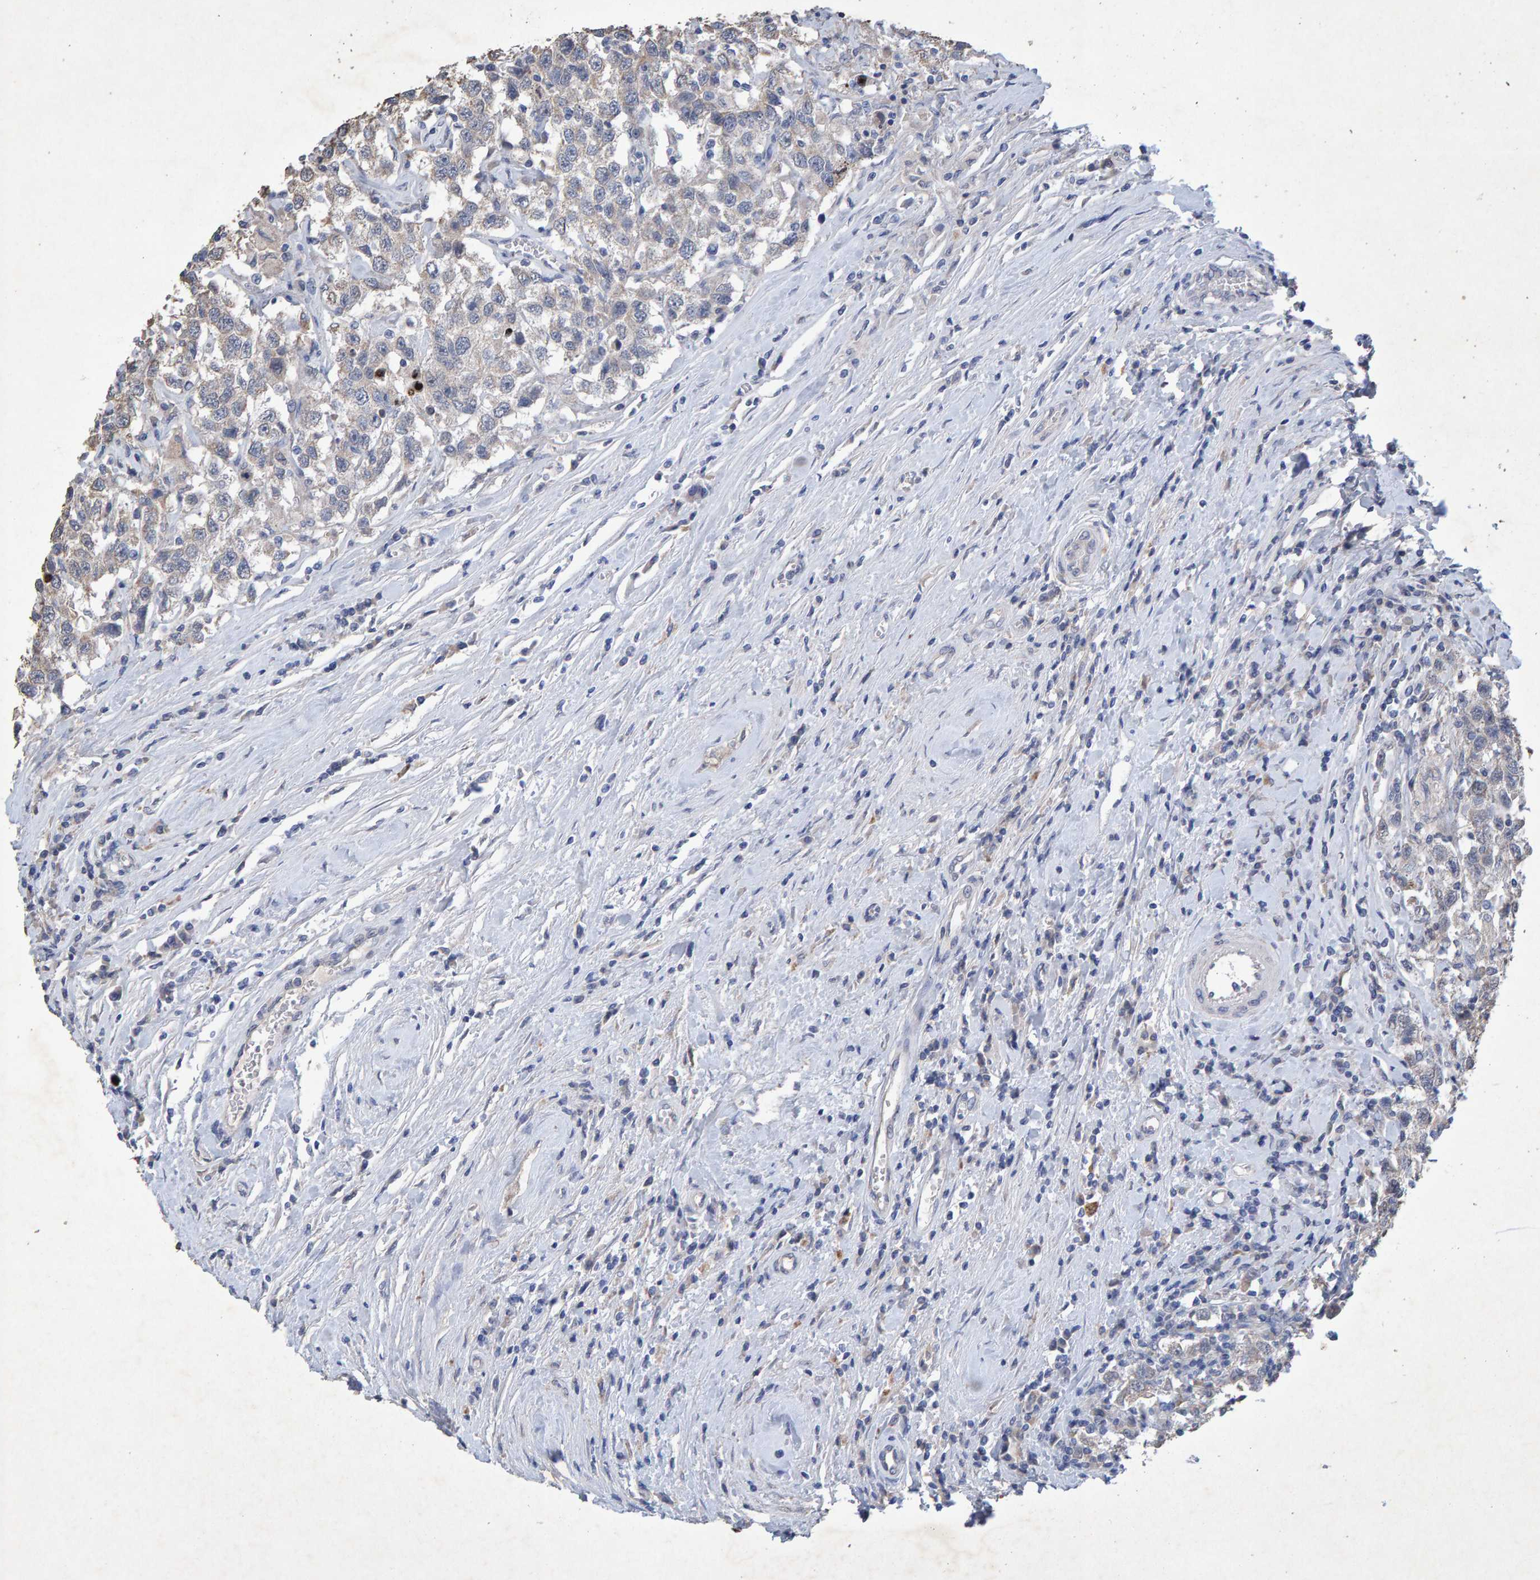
{"staining": {"intensity": "negative", "quantity": "none", "location": "none"}, "tissue": "testis cancer", "cell_type": "Tumor cells", "image_type": "cancer", "snomed": [{"axis": "morphology", "description": "Seminoma, NOS"}, {"axis": "topography", "description": "Testis"}], "caption": "Testis cancer (seminoma) was stained to show a protein in brown. There is no significant positivity in tumor cells. The staining is performed using DAB (3,3'-diaminobenzidine) brown chromogen with nuclei counter-stained in using hematoxylin.", "gene": "CTH", "patient": {"sex": "male", "age": 41}}